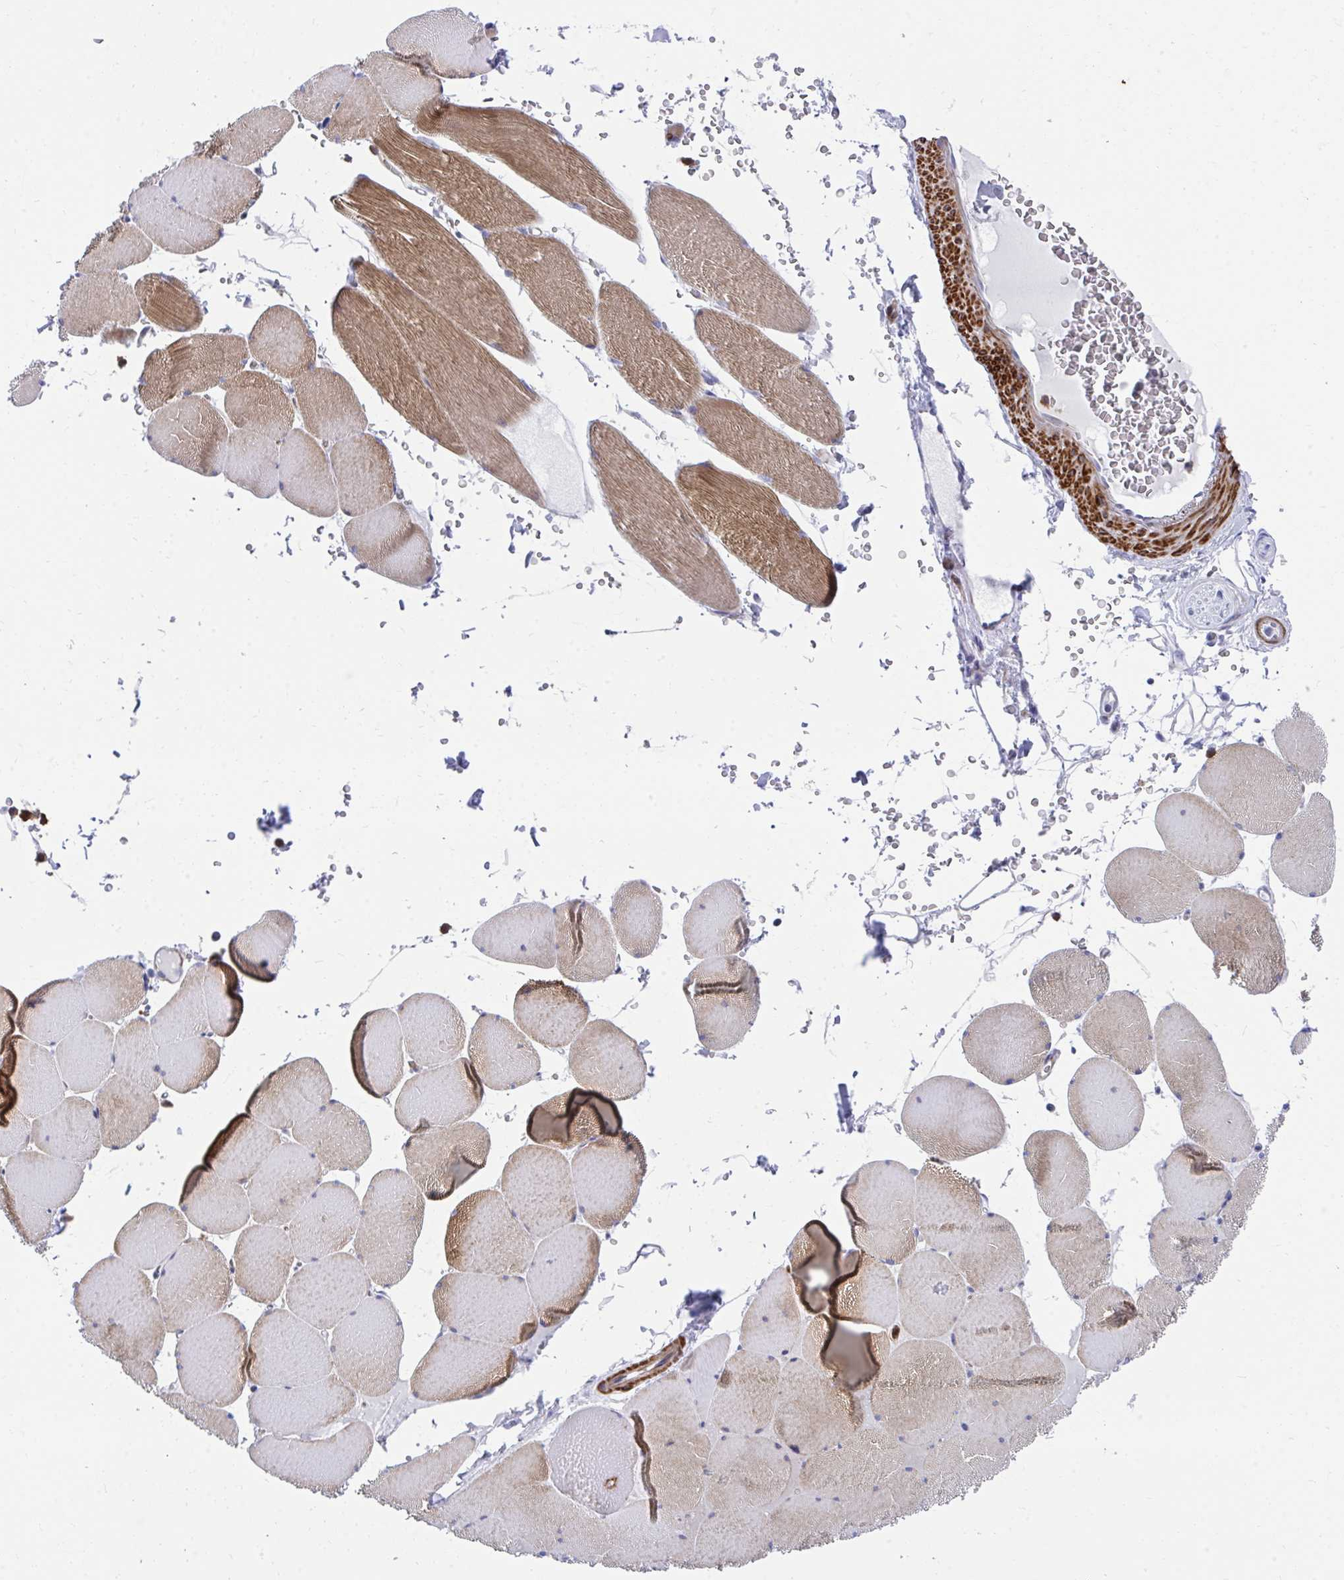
{"staining": {"intensity": "moderate", "quantity": ">75%", "location": "cytoplasmic/membranous"}, "tissue": "skeletal muscle", "cell_type": "Myocytes", "image_type": "normal", "snomed": [{"axis": "morphology", "description": "Normal tissue, NOS"}, {"axis": "topography", "description": "Skeletal muscle"}, {"axis": "topography", "description": "Head-Neck"}], "caption": "Immunohistochemical staining of normal human skeletal muscle displays moderate cytoplasmic/membranous protein expression in about >75% of myocytes.", "gene": "CSTB", "patient": {"sex": "male", "age": 66}}